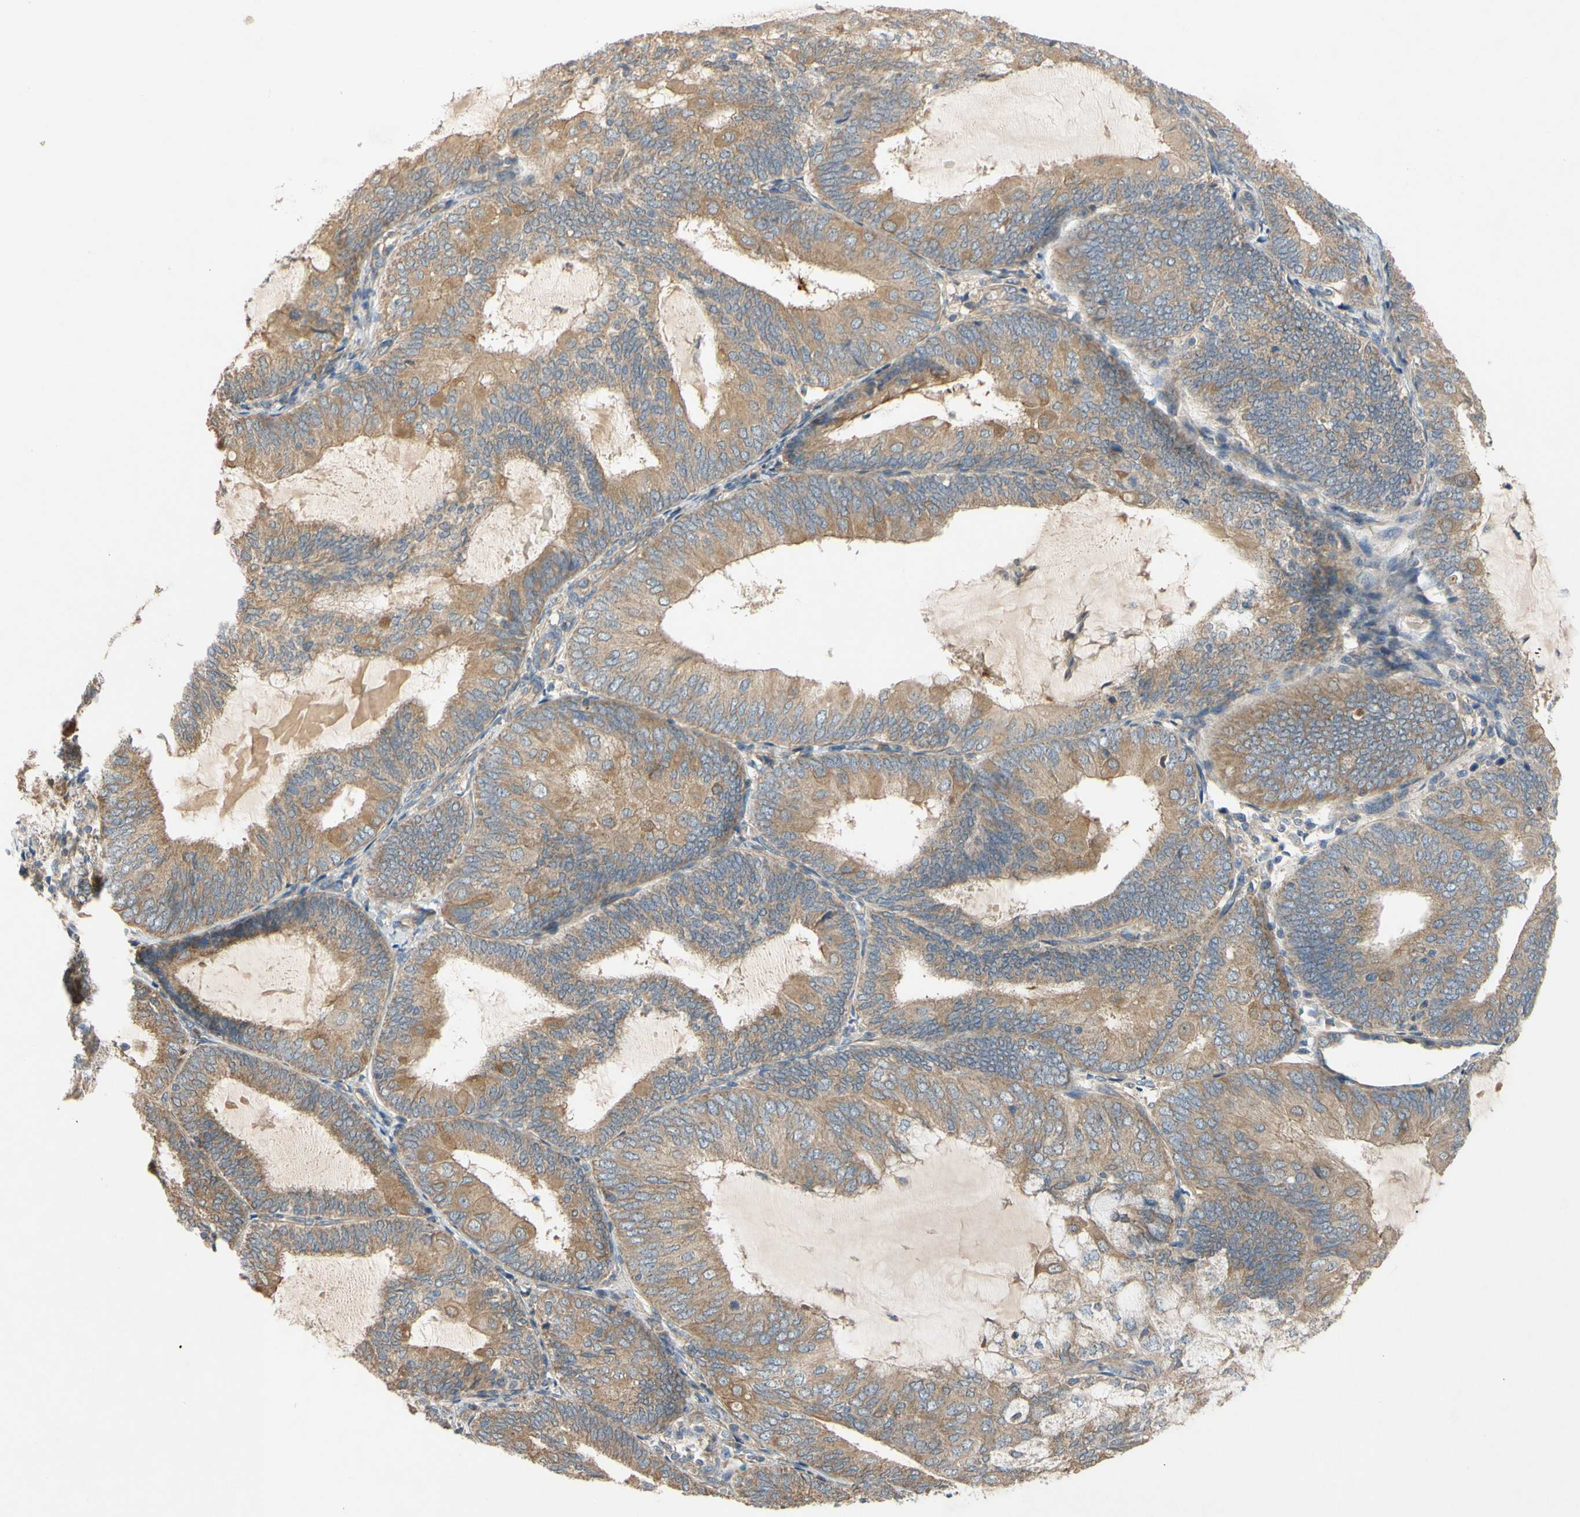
{"staining": {"intensity": "moderate", "quantity": ">75%", "location": "cytoplasmic/membranous"}, "tissue": "endometrial cancer", "cell_type": "Tumor cells", "image_type": "cancer", "snomed": [{"axis": "morphology", "description": "Adenocarcinoma, NOS"}, {"axis": "topography", "description": "Endometrium"}], "caption": "Moderate cytoplasmic/membranous expression for a protein is seen in approximately >75% of tumor cells of endometrial adenocarcinoma using immunohistochemistry (IHC).", "gene": "MBTPS2", "patient": {"sex": "female", "age": 81}}